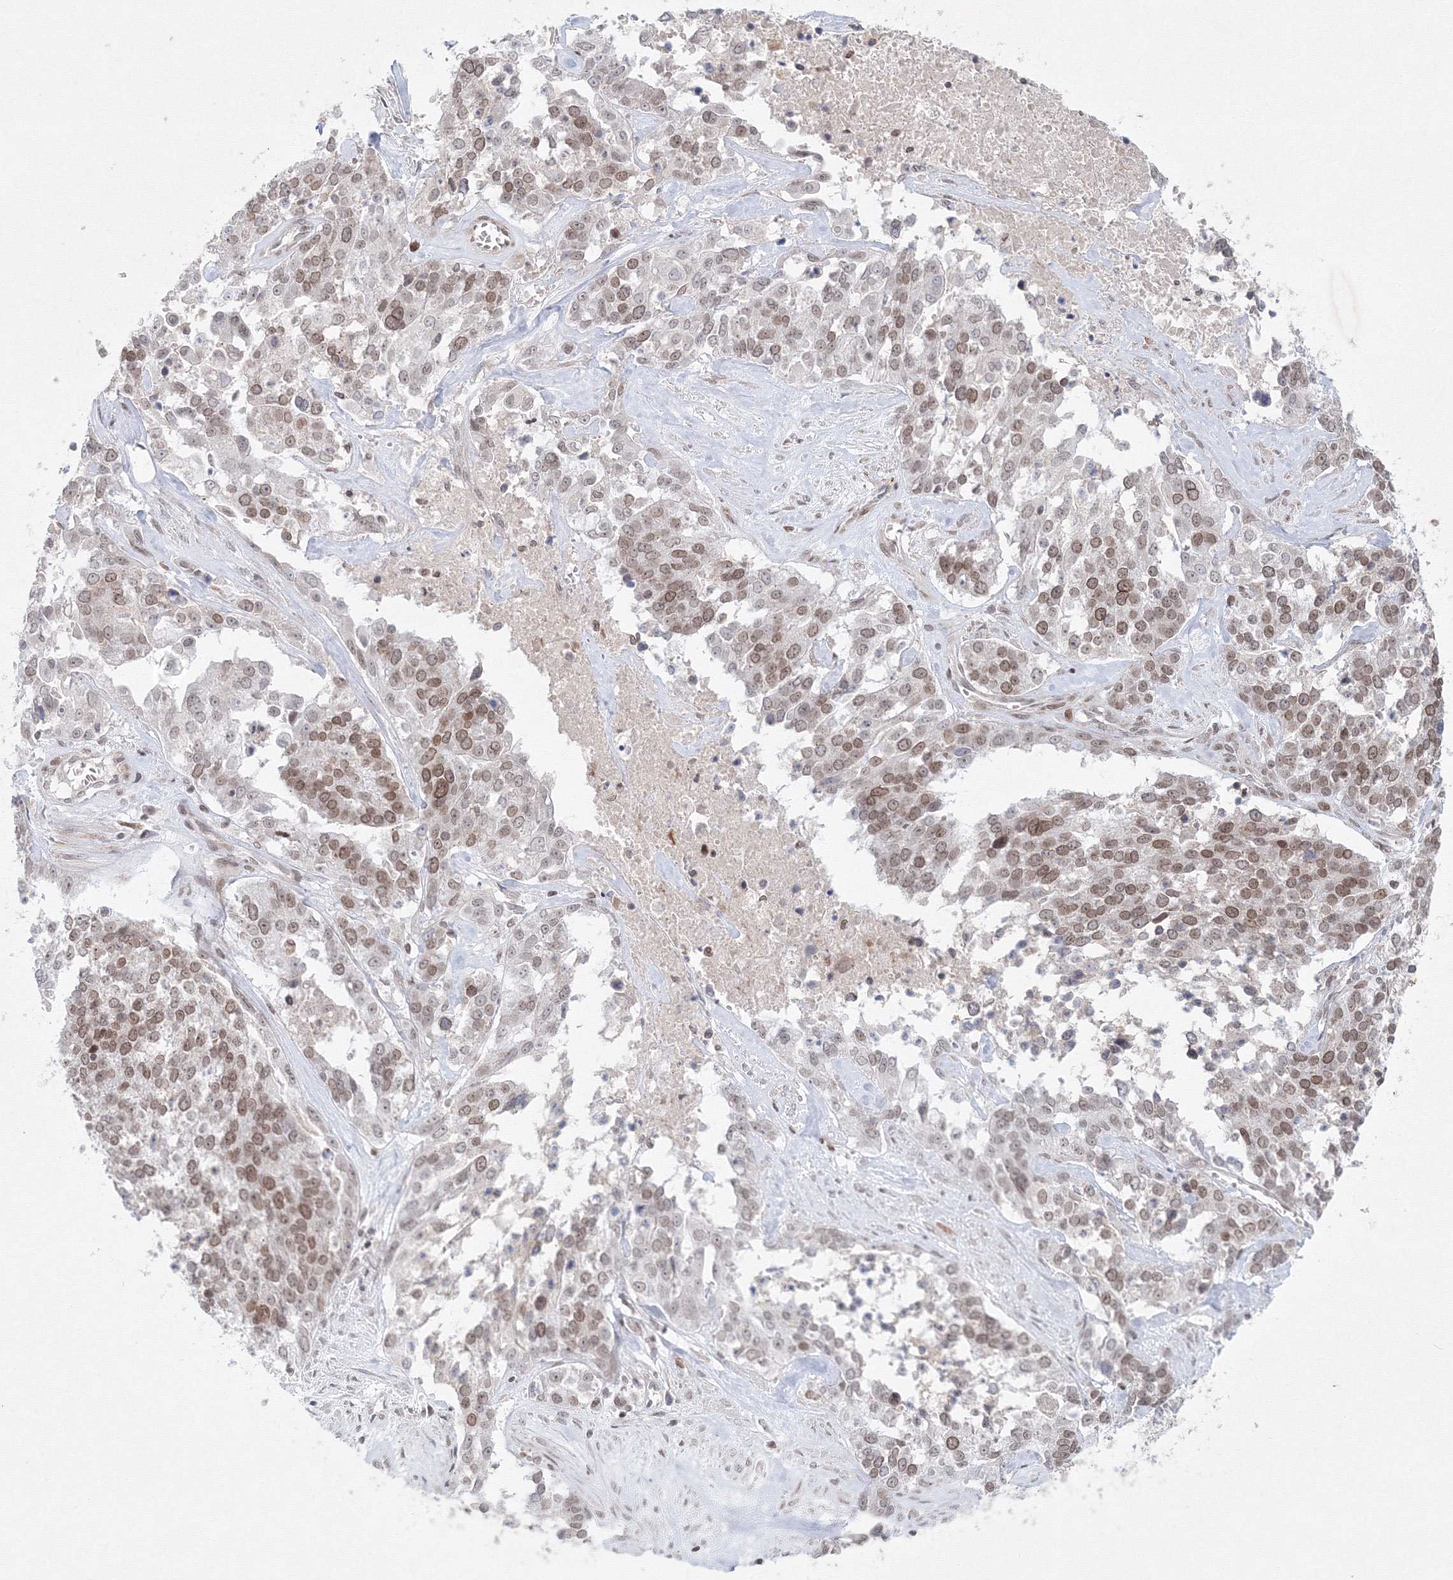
{"staining": {"intensity": "moderate", "quantity": "25%-75%", "location": "nuclear"}, "tissue": "ovarian cancer", "cell_type": "Tumor cells", "image_type": "cancer", "snomed": [{"axis": "morphology", "description": "Cystadenocarcinoma, serous, NOS"}, {"axis": "topography", "description": "Ovary"}], "caption": "Ovarian serous cystadenocarcinoma stained for a protein (brown) shows moderate nuclear positive expression in approximately 25%-75% of tumor cells.", "gene": "KIF4A", "patient": {"sex": "female", "age": 44}}